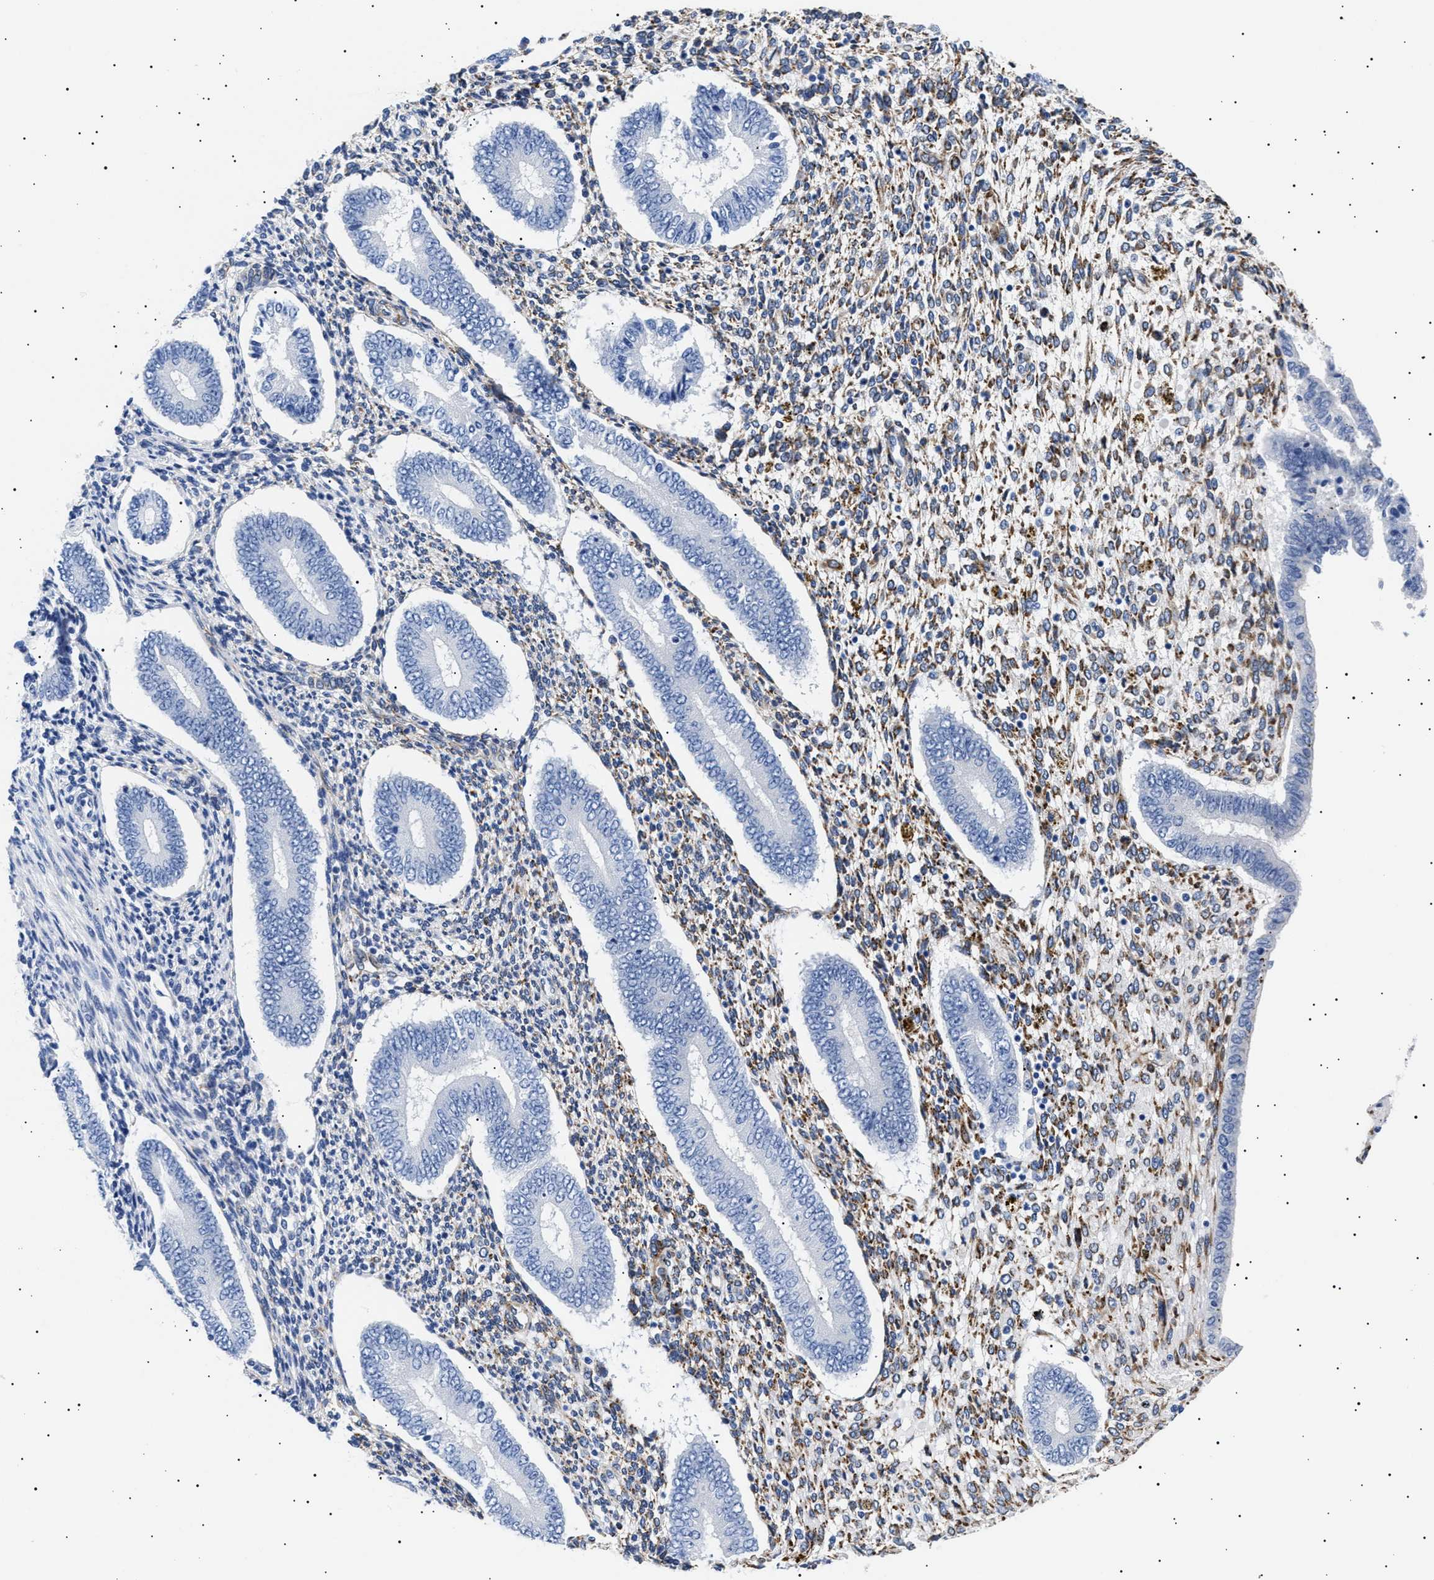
{"staining": {"intensity": "moderate", "quantity": "25%-75%", "location": "cytoplasmic/membranous"}, "tissue": "endometrium", "cell_type": "Cells in endometrial stroma", "image_type": "normal", "snomed": [{"axis": "morphology", "description": "Normal tissue, NOS"}, {"axis": "topography", "description": "Endometrium"}], "caption": "A brown stain labels moderate cytoplasmic/membranous positivity of a protein in cells in endometrial stroma of unremarkable human endometrium.", "gene": "HEMGN", "patient": {"sex": "female", "age": 42}}